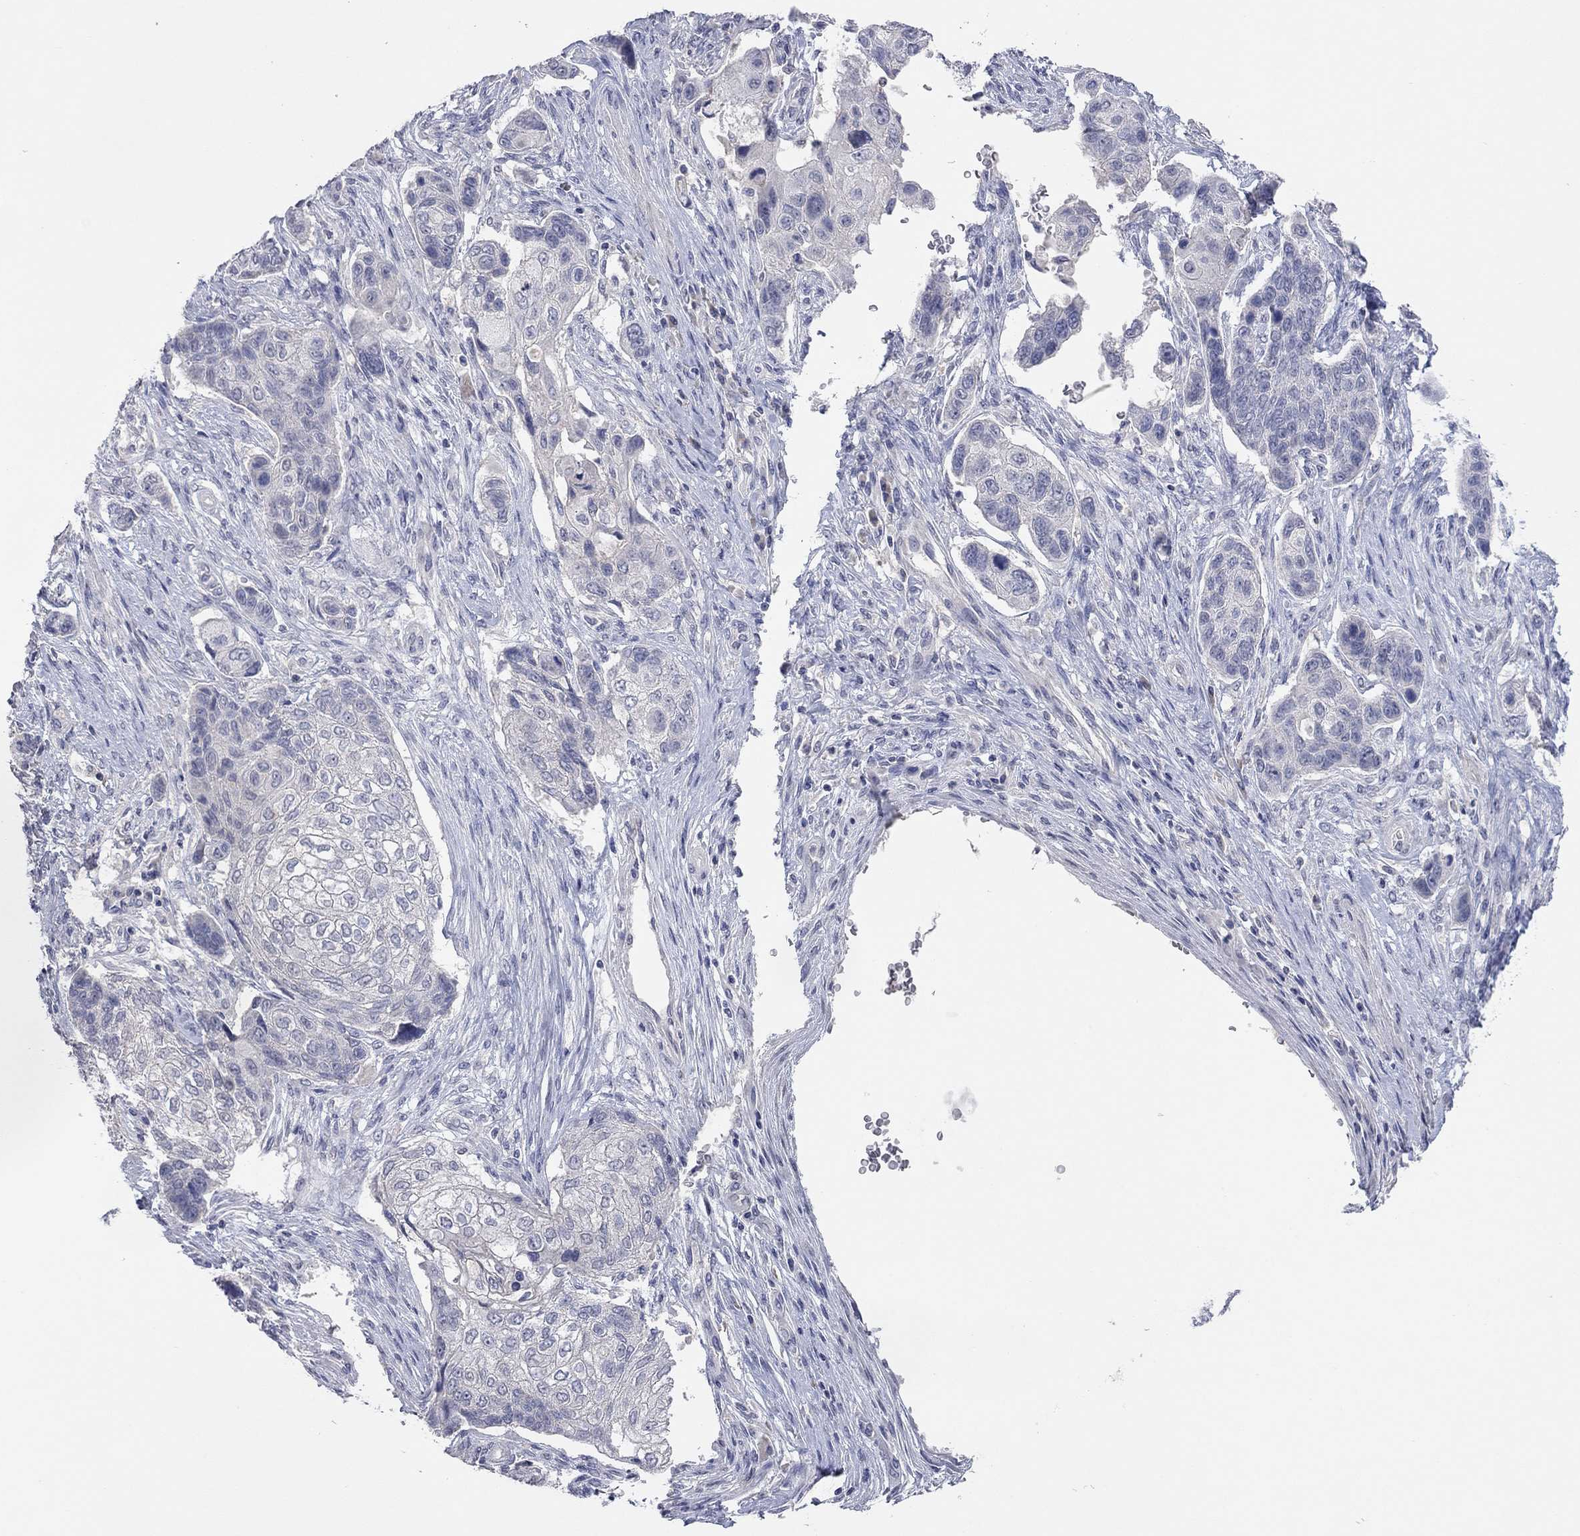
{"staining": {"intensity": "negative", "quantity": "none", "location": "none"}, "tissue": "lung cancer", "cell_type": "Tumor cells", "image_type": "cancer", "snomed": [{"axis": "morphology", "description": "Normal tissue, NOS"}, {"axis": "morphology", "description": "Squamous cell carcinoma, NOS"}, {"axis": "topography", "description": "Bronchus"}, {"axis": "topography", "description": "Lung"}], "caption": "DAB immunohistochemical staining of squamous cell carcinoma (lung) reveals no significant expression in tumor cells. The staining is performed using DAB brown chromogen with nuclei counter-stained in using hematoxylin.", "gene": "MMP13", "patient": {"sex": "male", "age": 69}}